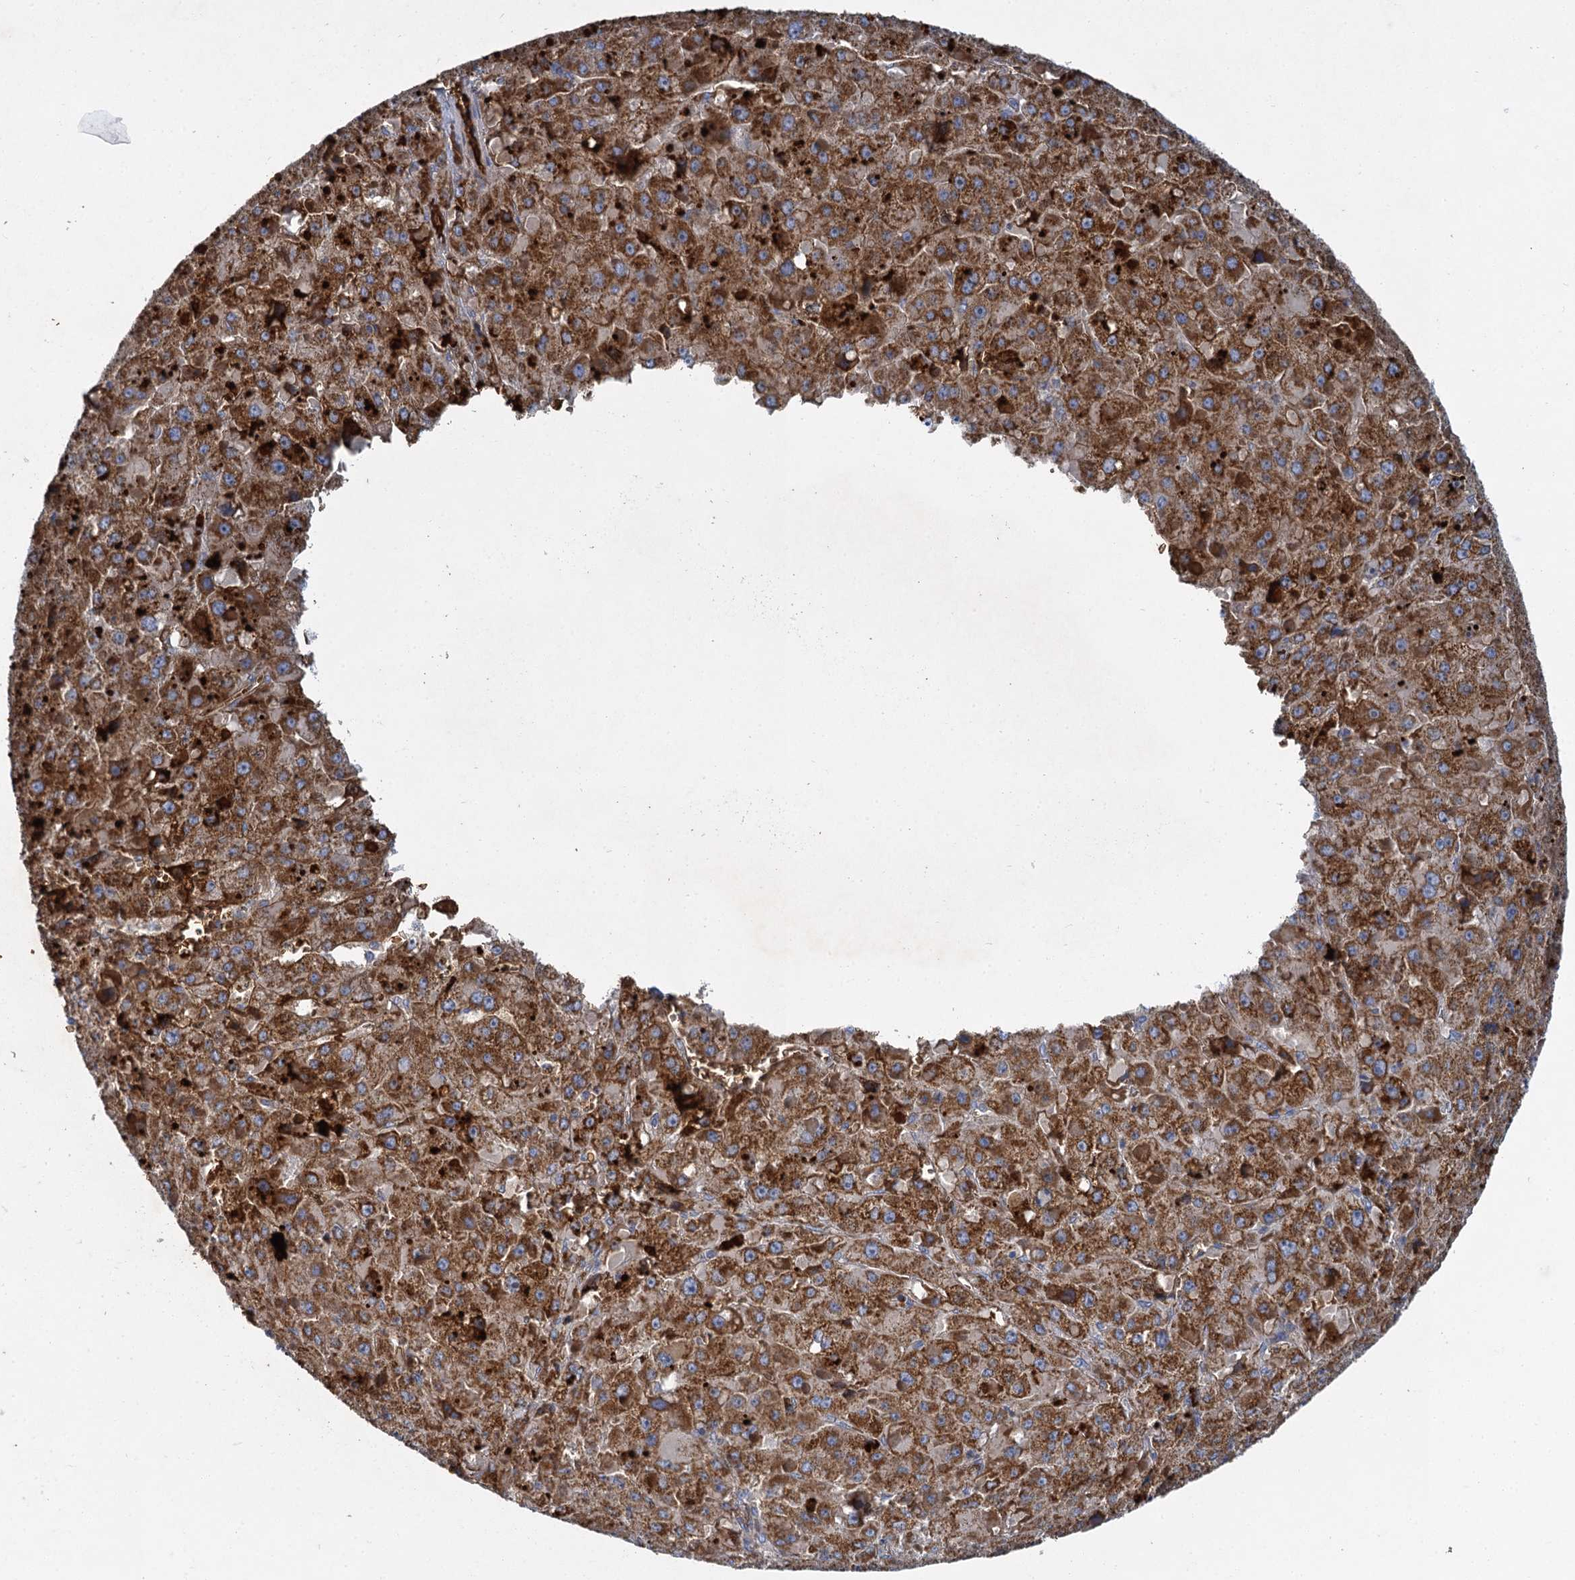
{"staining": {"intensity": "strong", "quantity": ">75%", "location": "cytoplasmic/membranous"}, "tissue": "liver cancer", "cell_type": "Tumor cells", "image_type": "cancer", "snomed": [{"axis": "morphology", "description": "Carcinoma, Hepatocellular, NOS"}, {"axis": "topography", "description": "Liver"}], "caption": "Hepatocellular carcinoma (liver) was stained to show a protein in brown. There is high levels of strong cytoplasmic/membranous positivity in about >75% of tumor cells.", "gene": "BCS1L", "patient": {"sex": "female", "age": 73}}